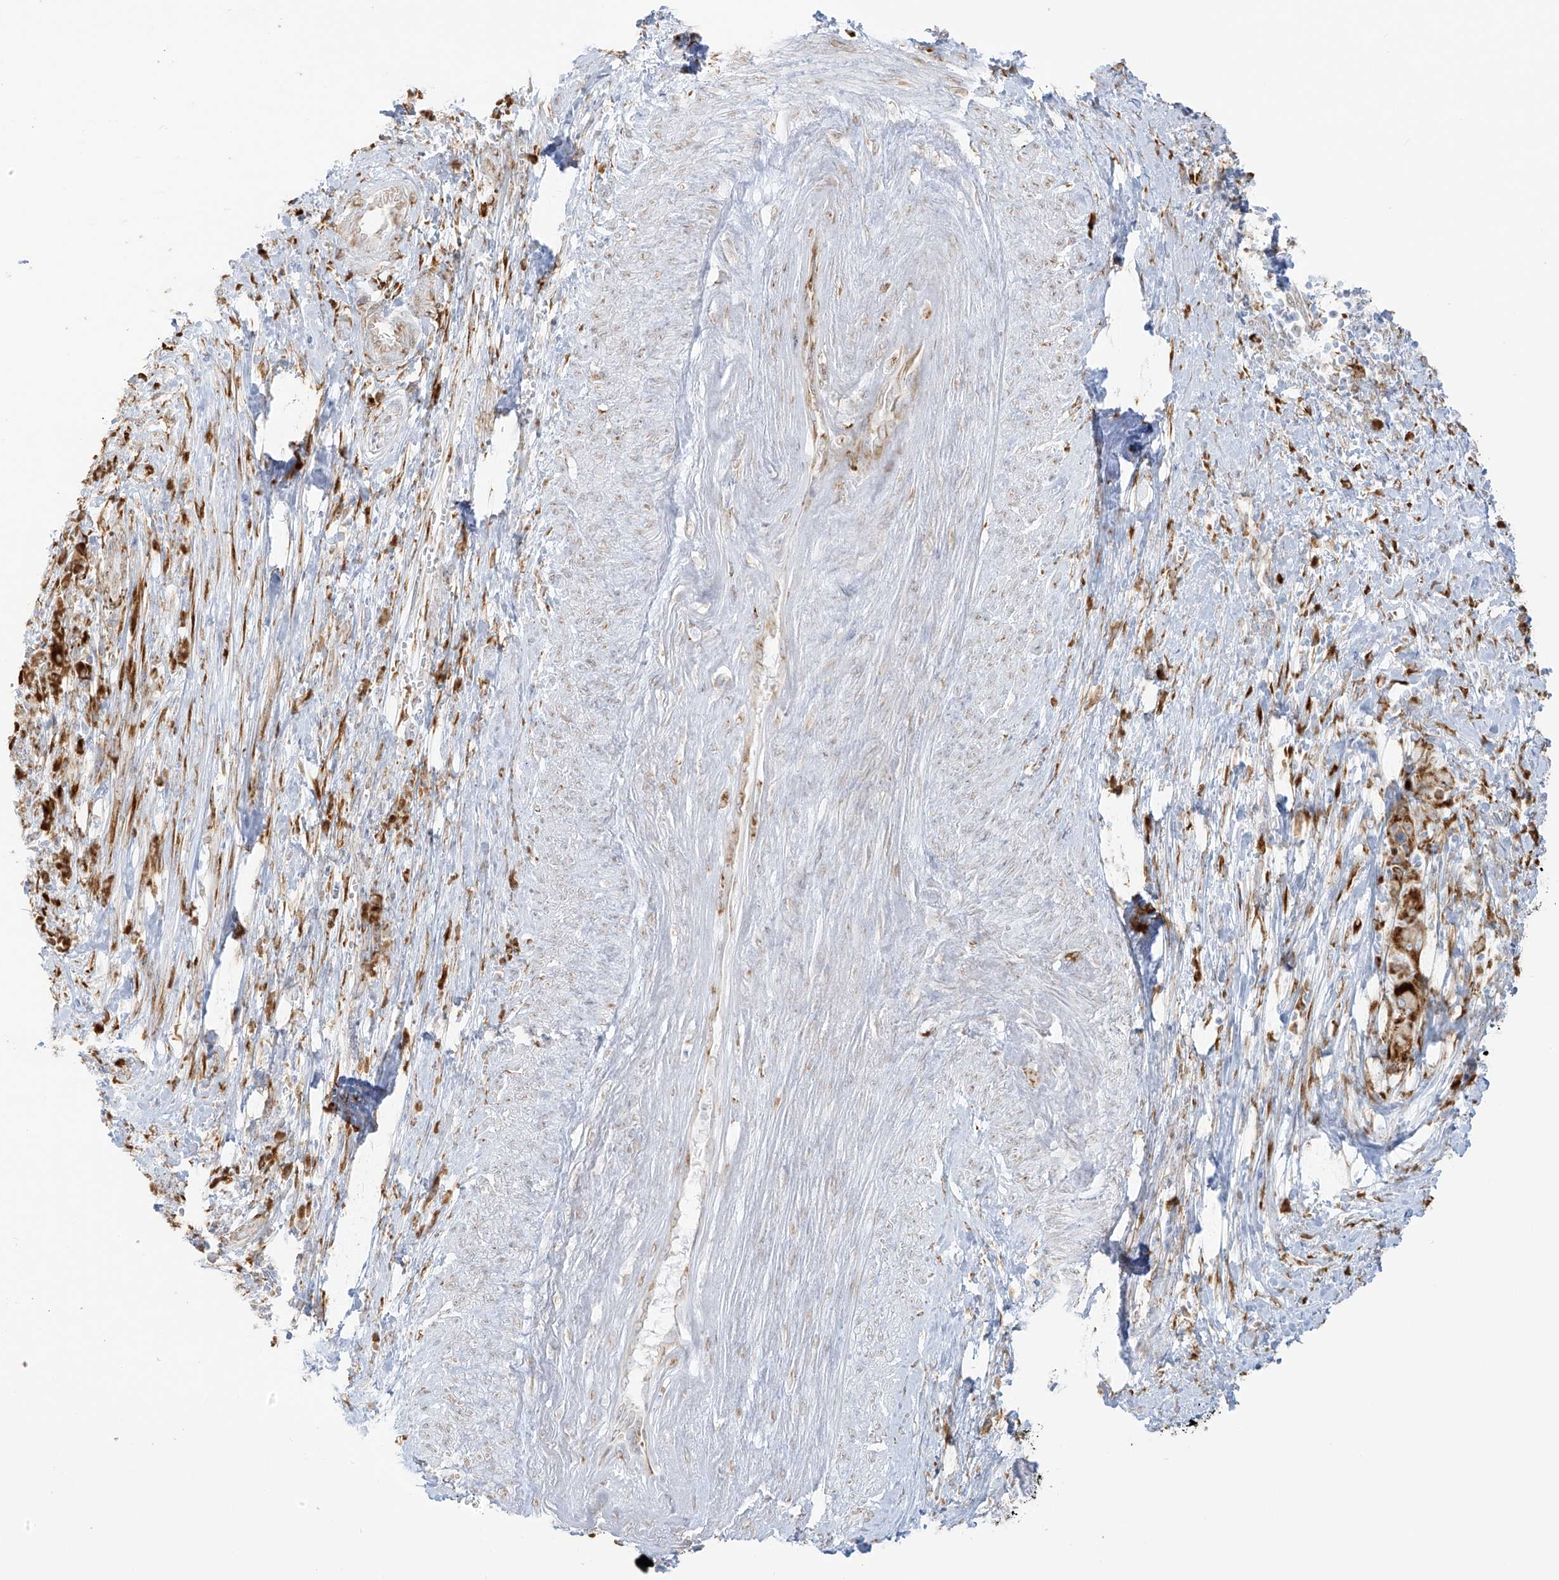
{"staining": {"intensity": "moderate", "quantity": "25%-75%", "location": "cytoplasmic/membranous"}, "tissue": "cervical cancer", "cell_type": "Tumor cells", "image_type": "cancer", "snomed": [{"axis": "morphology", "description": "Squamous cell carcinoma, NOS"}, {"axis": "topography", "description": "Cervix"}], "caption": "Protein expression analysis of cervical squamous cell carcinoma shows moderate cytoplasmic/membranous expression in approximately 25%-75% of tumor cells.", "gene": "LRRC59", "patient": {"sex": "female", "age": 39}}